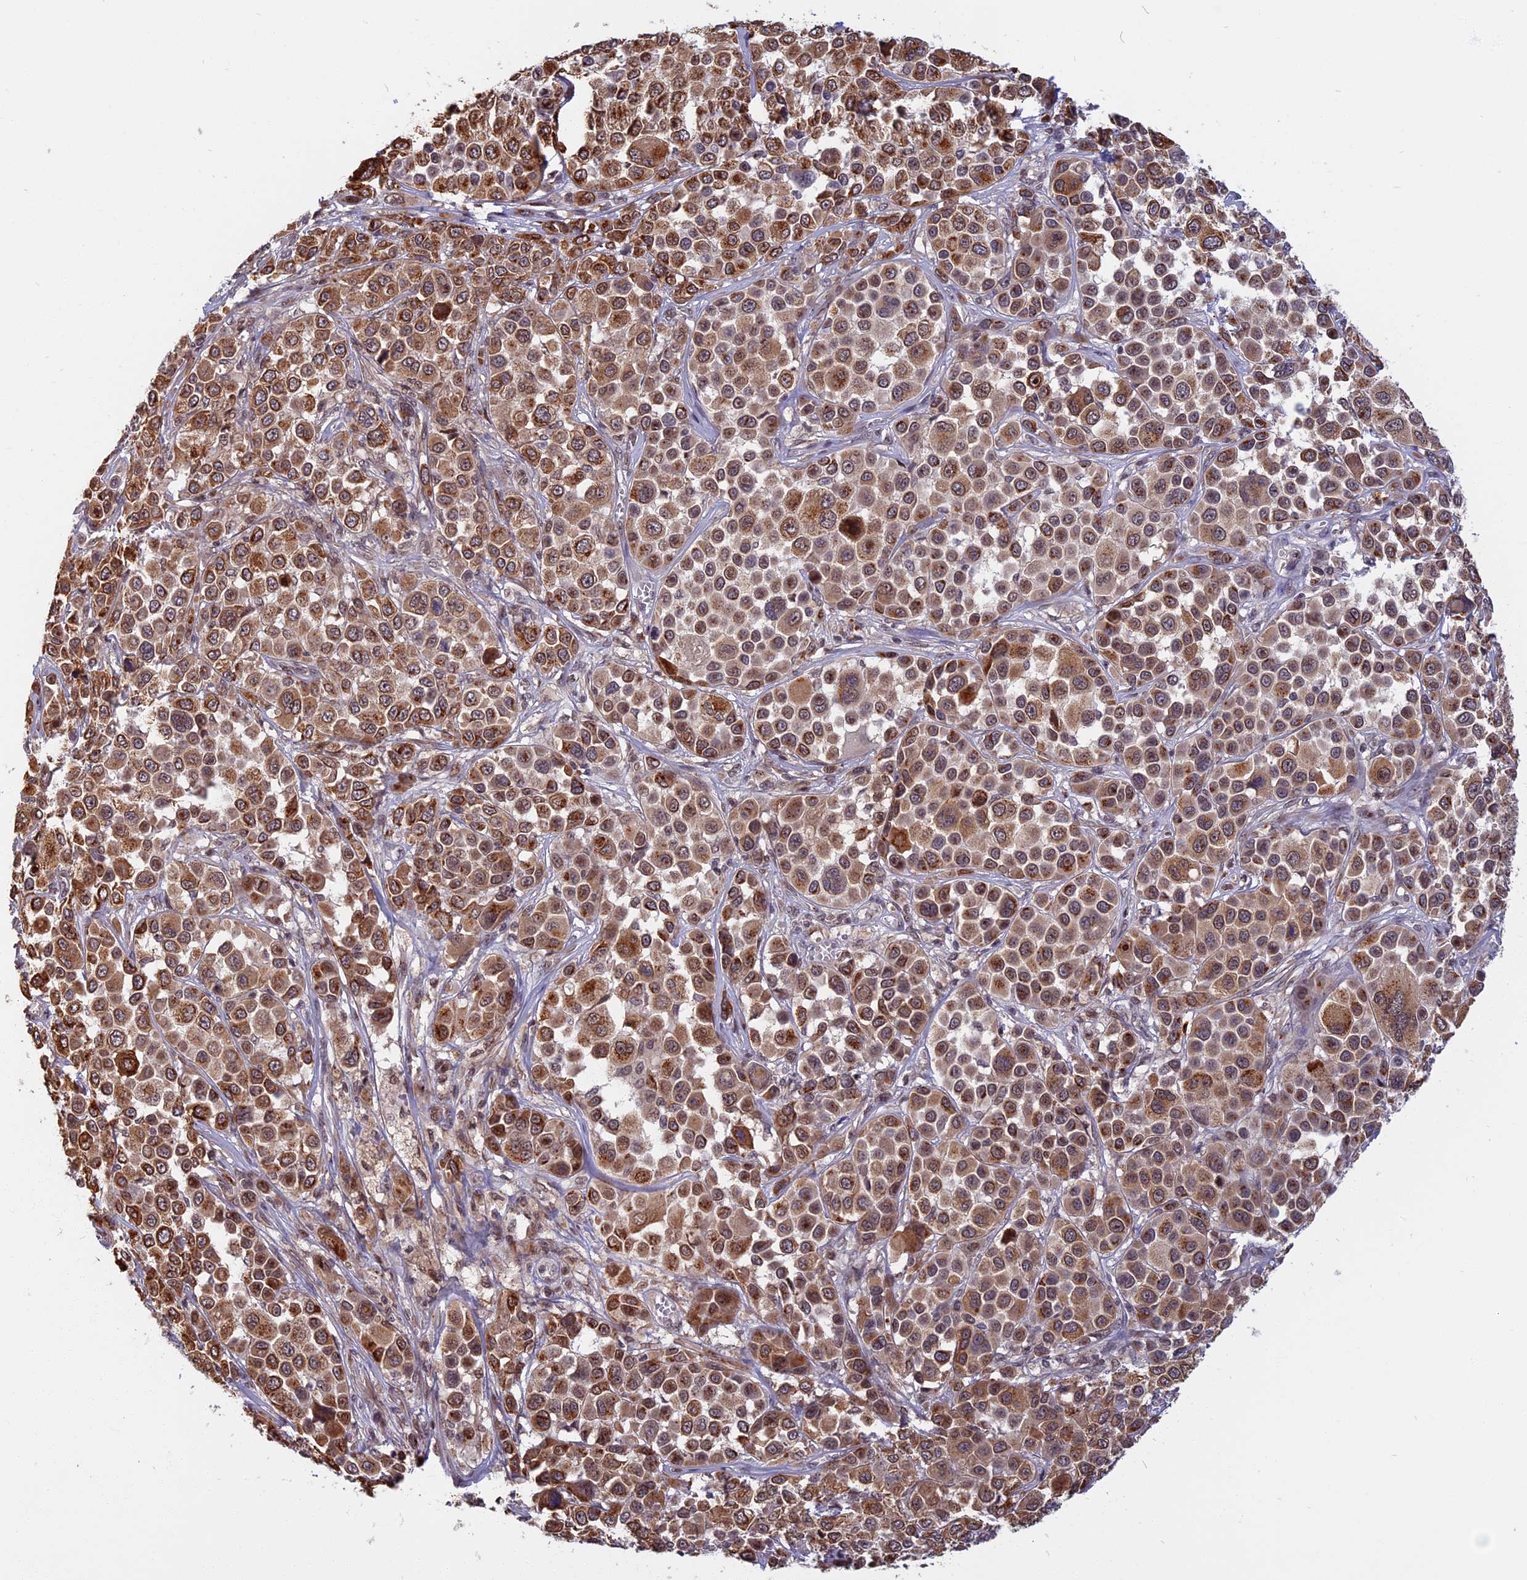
{"staining": {"intensity": "moderate", "quantity": ">75%", "location": "cytoplasmic/membranous"}, "tissue": "melanoma", "cell_type": "Tumor cells", "image_type": "cancer", "snomed": [{"axis": "morphology", "description": "Malignant melanoma, NOS"}, {"axis": "topography", "description": "Skin of trunk"}], "caption": "Immunohistochemical staining of malignant melanoma displays moderate cytoplasmic/membranous protein expression in about >75% of tumor cells. The protein of interest is stained brown, and the nuclei are stained in blue (DAB IHC with brightfield microscopy, high magnification).", "gene": "CCDC113", "patient": {"sex": "male", "age": 71}}